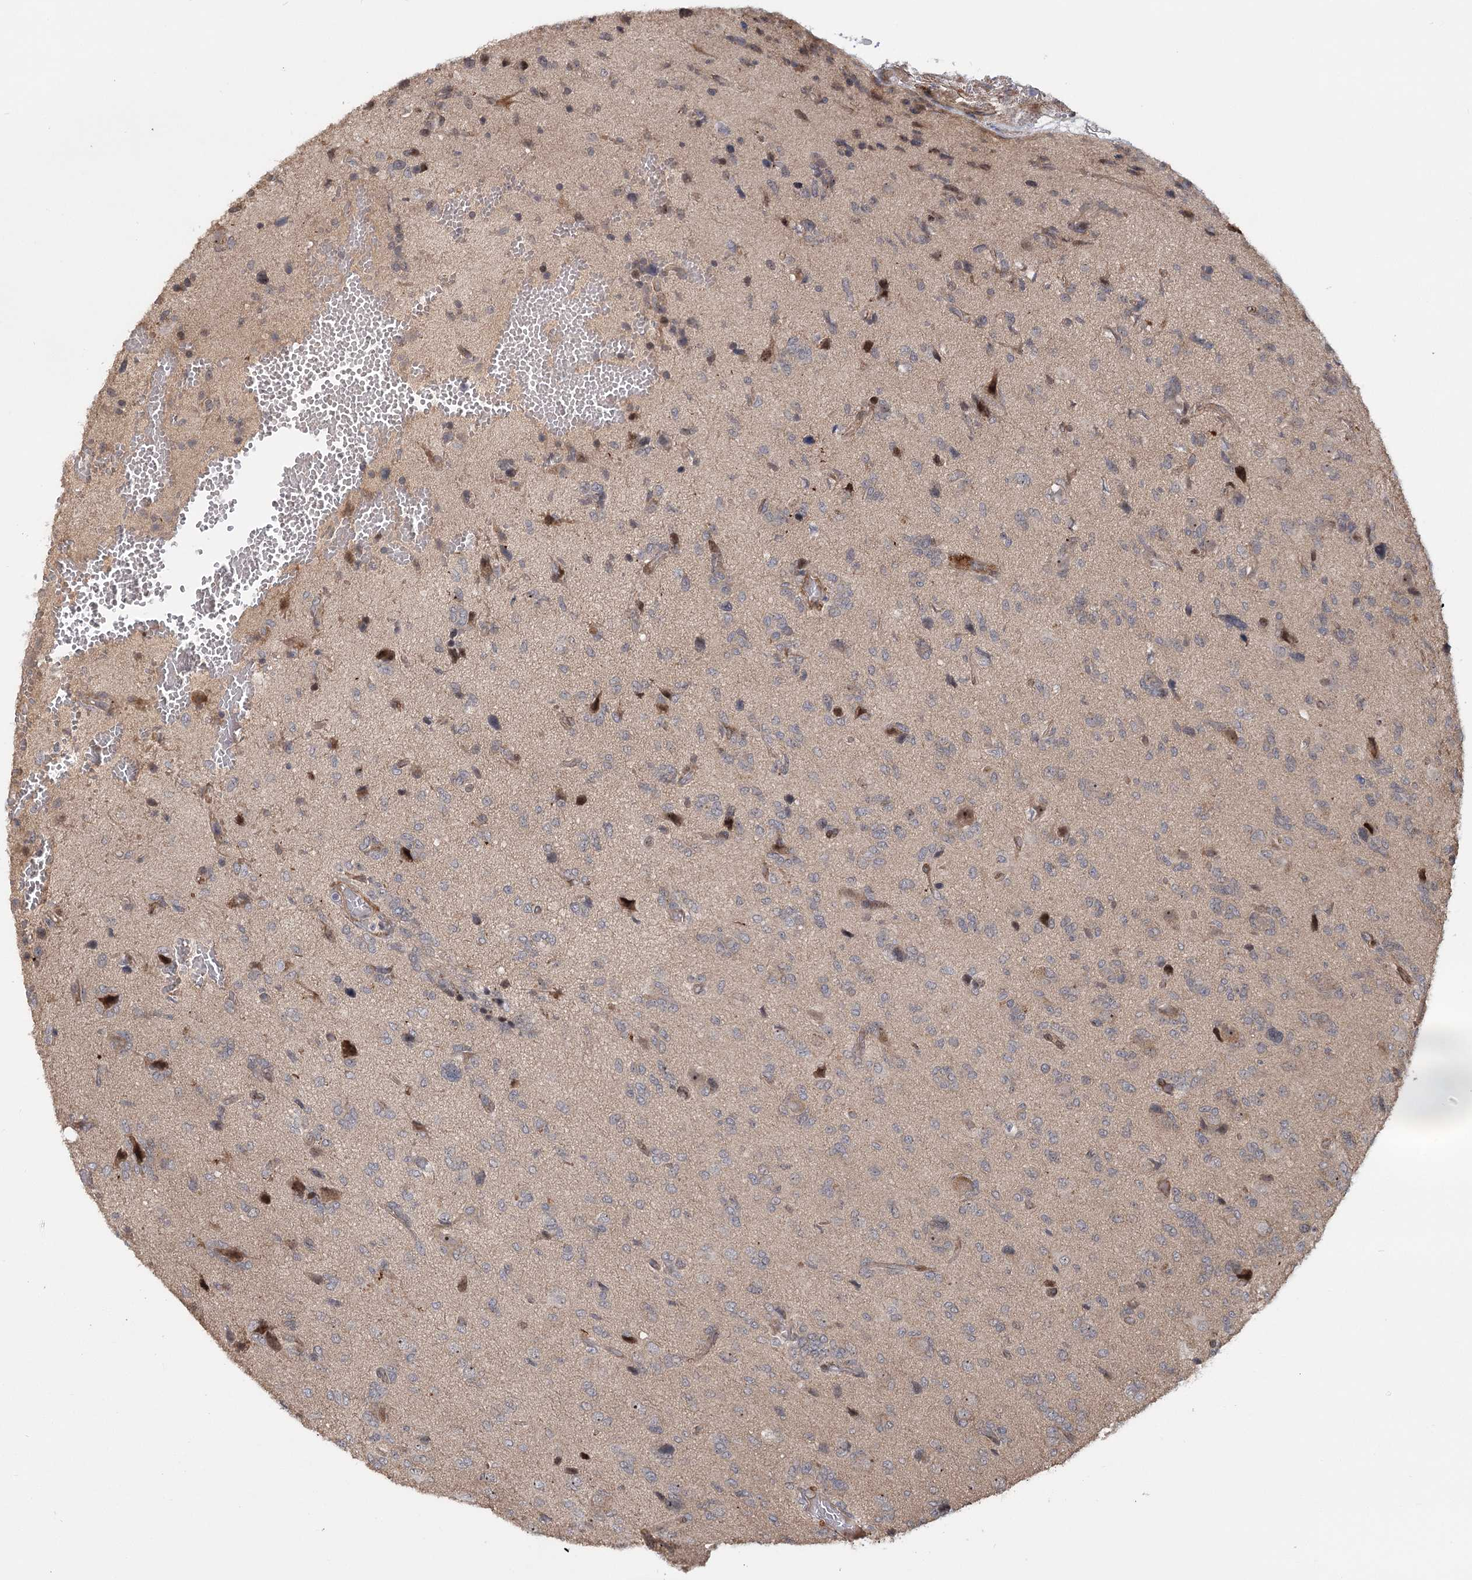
{"staining": {"intensity": "negative", "quantity": "none", "location": "none"}, "tissue": "glioma", "cell_type": "Tumor cells", "image_type": "cancer", "snomed": [{"axis": "morphology", "description": "Glioma, malignant, High grade"}, {"axis": "topography", "description": "Brain"}], "caption": "IHC micrograph of neoplastic tissue: glioma stained with DAB demonstrates no significant protein staining in tumor cells.", "gene": "PIK3C2A", "patient": {"sex": "female", "age": 59}}